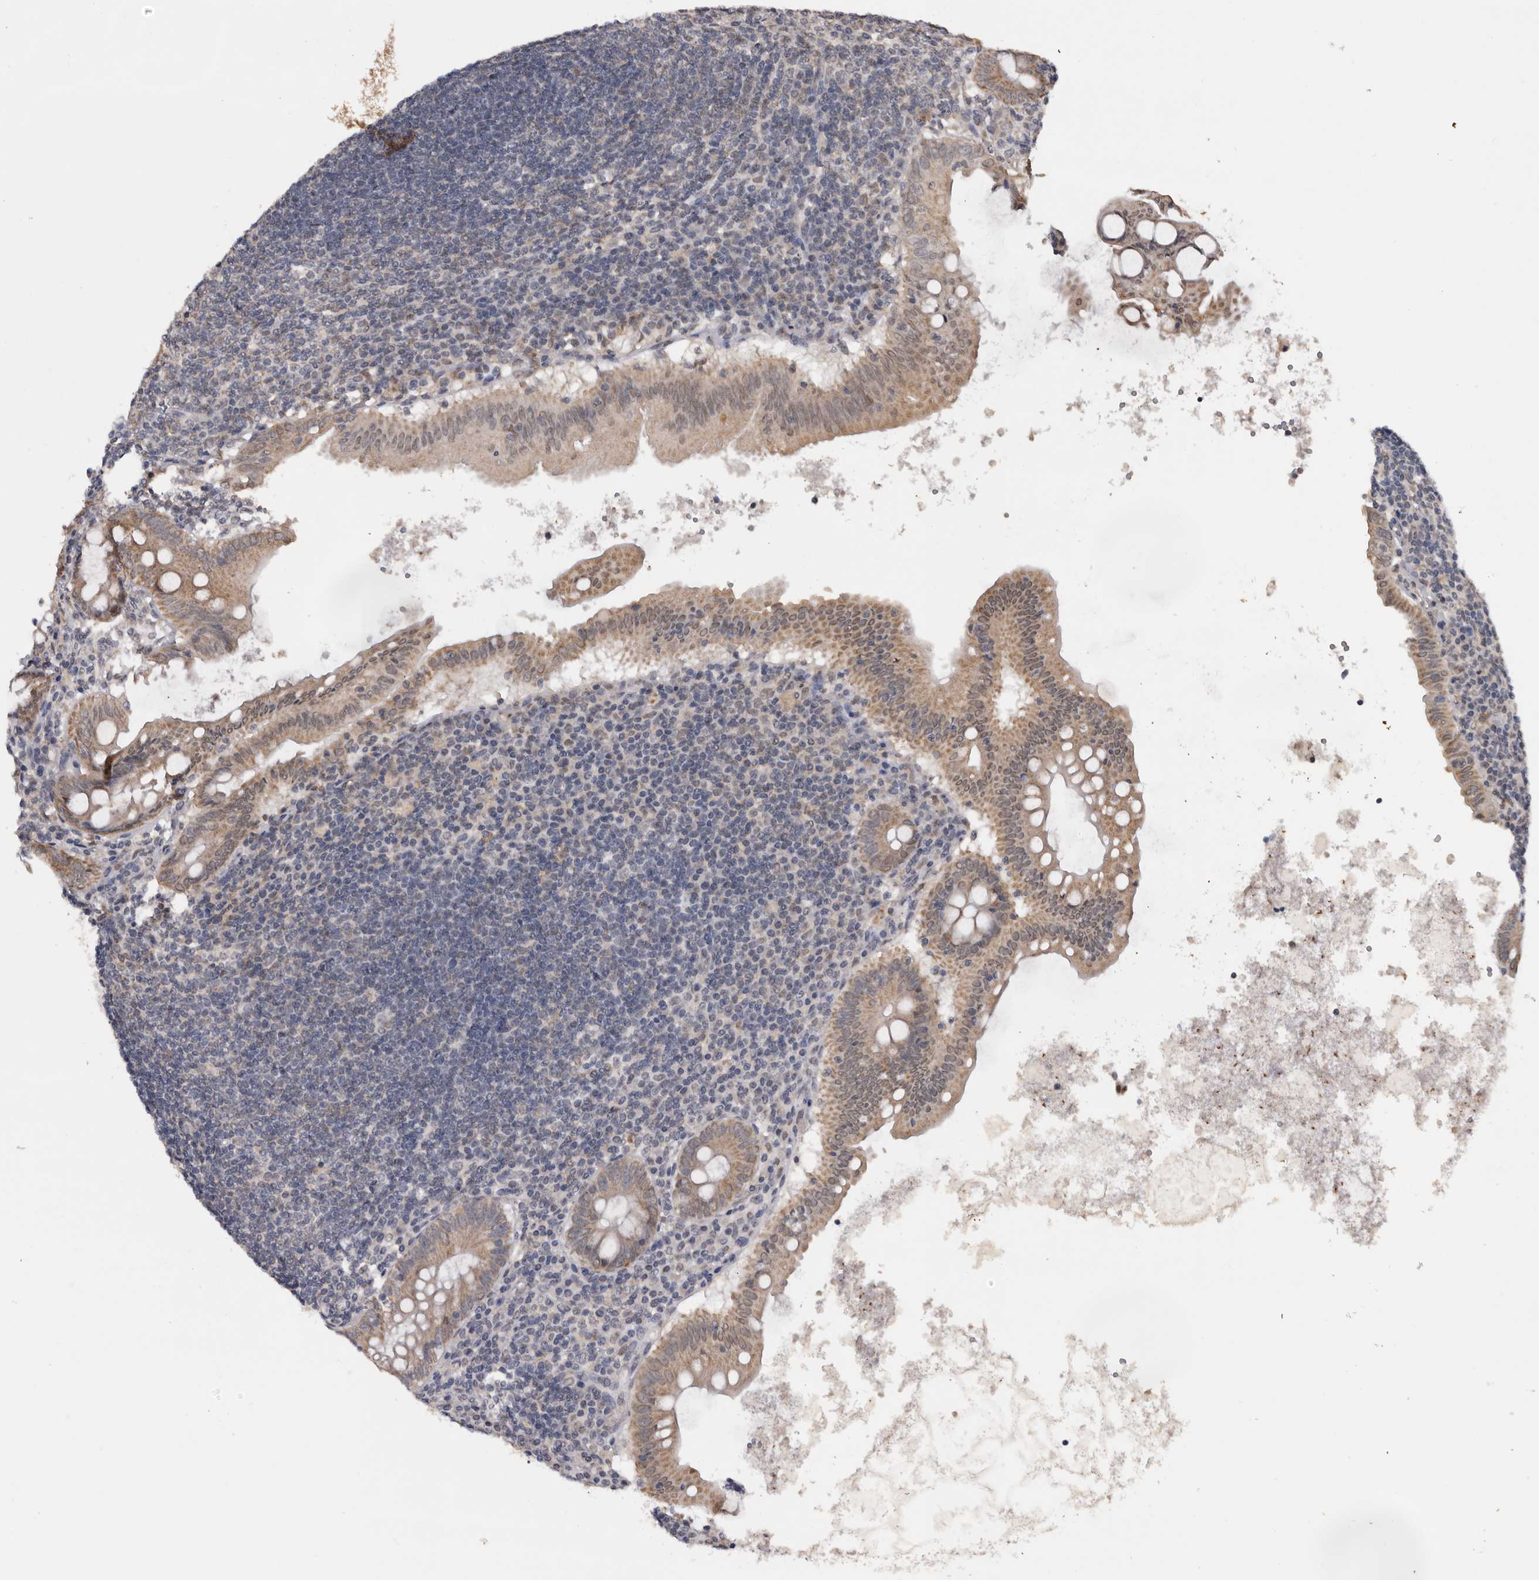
{"staining": {"intensity": "moderate", "quantity": ">75%", "location": "cytoplasmic/membranous"}, "tissue": "appendix", "cell_type": "Glandular cells", "image_type": "normal", "snomed": [{"axis": "morphology", "description": "Normal tissue, NOS"}, {"axis": "topography", "description": "Appendix"}], "caption": "Immunohistochemical staining of benign appendix demonstrates moderate cytoplasmic/membranous protein expression in about >75% of glandular cells. The staining was performed using DAB (3,3'-diaminobenzidine), with brown indicating positive protein expression. Nuclei are stained blue with hematoxylin.", "gene": "MOGAT2", "patient": {"sex": "female", "age": 54}}